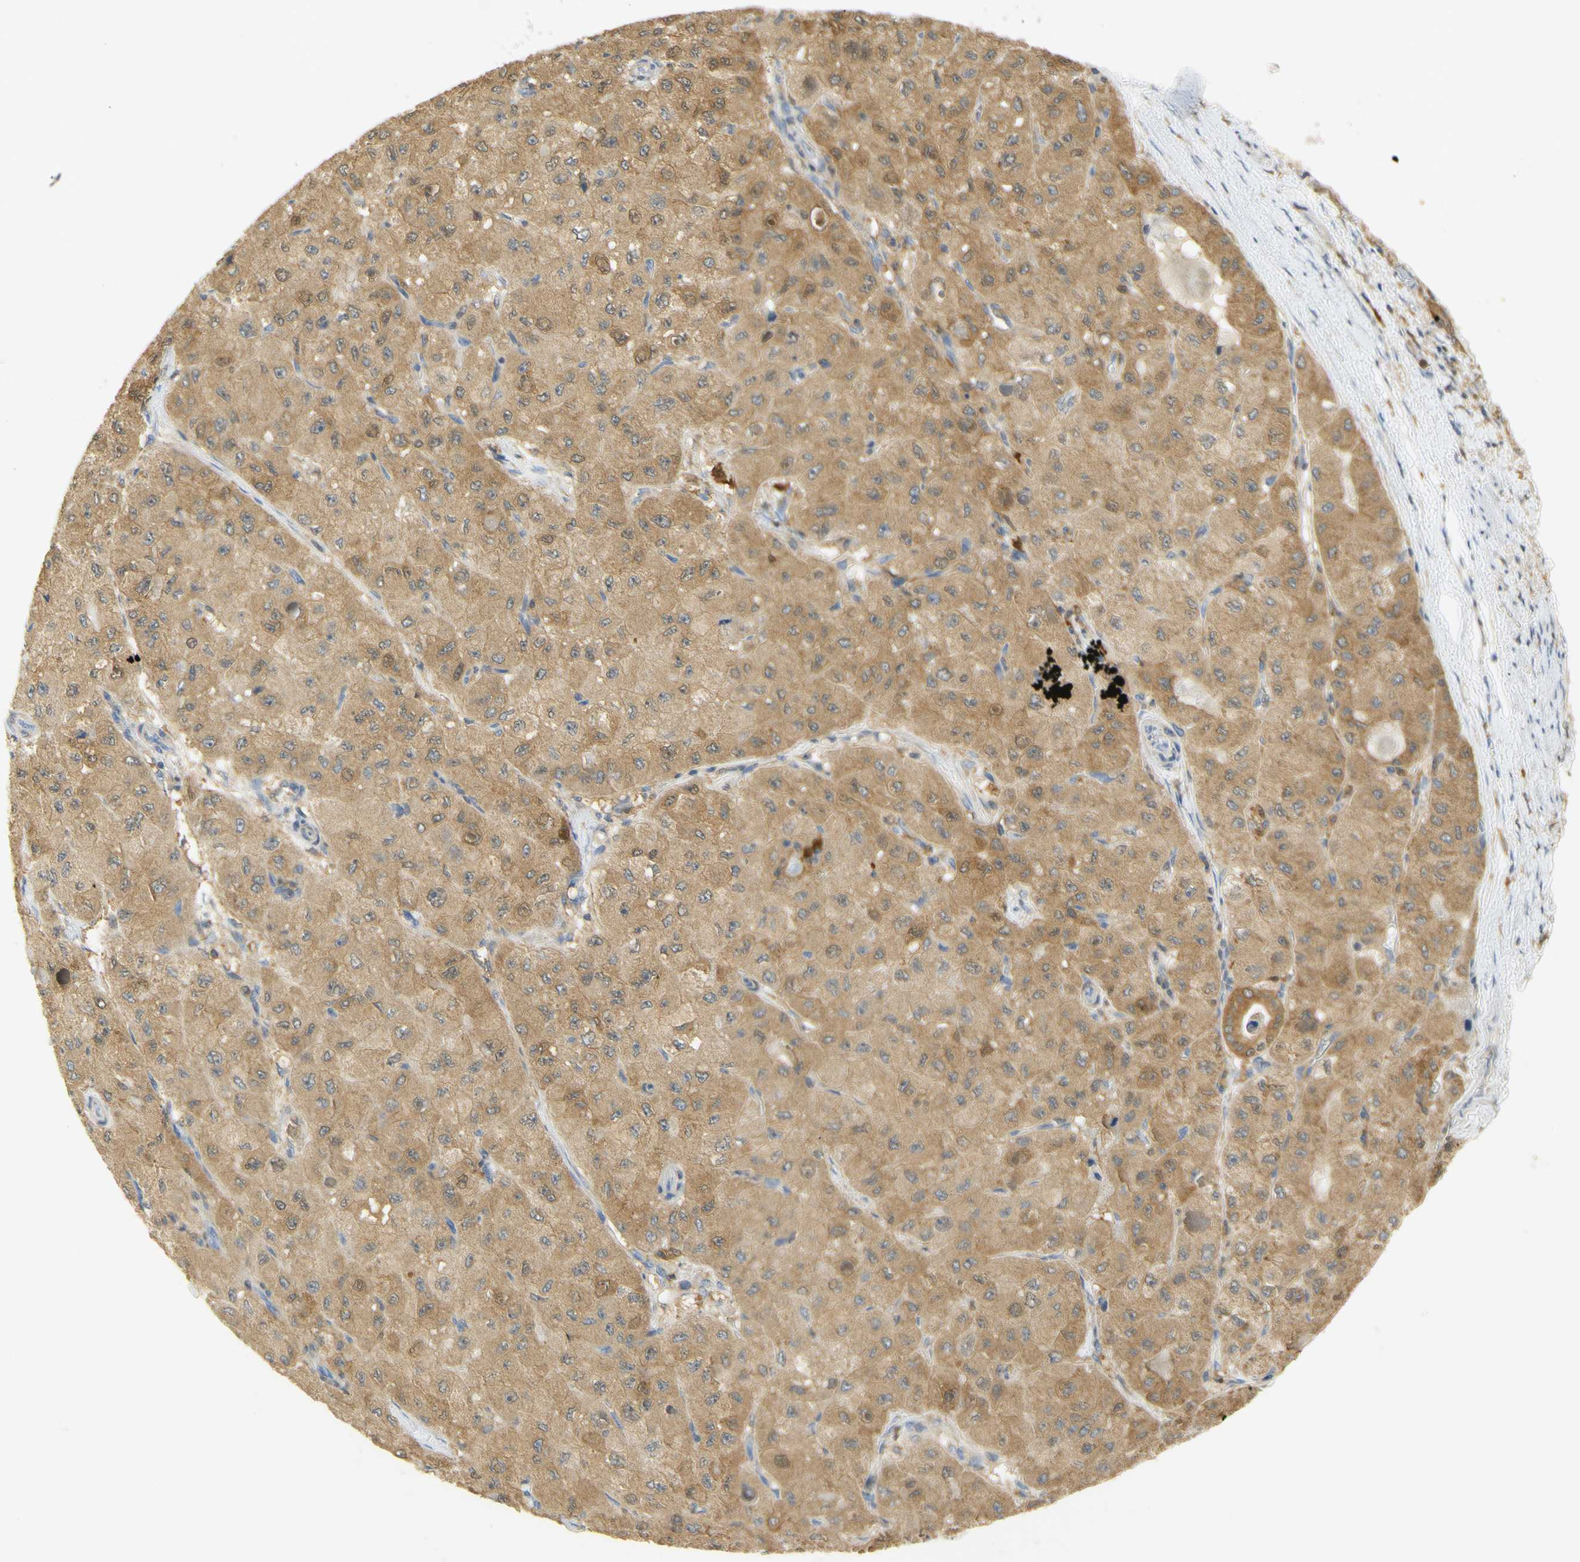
{"staining": {"intensity": "moderate", "quantity": ">75%", "location": "cytoplasmic/membranous"}, "tissue": "liver cancer", "cell_type": "Tumor cells", "image_type": "cancer", "snomed": [{"axis": "morphology", "description": "Carcinoma, Hepatocellular, NOS"}, {"axis": "topography", "description": "Liver"}], "caption": "Human liver hepatocellular carcinoma stained for a protein (brown) reveals moderate cytoplasmic/membranous positive staining in approximately >75% of tumor cells.", "gene": "PAK1", "patient": {"sex": "male", "age": 80}}